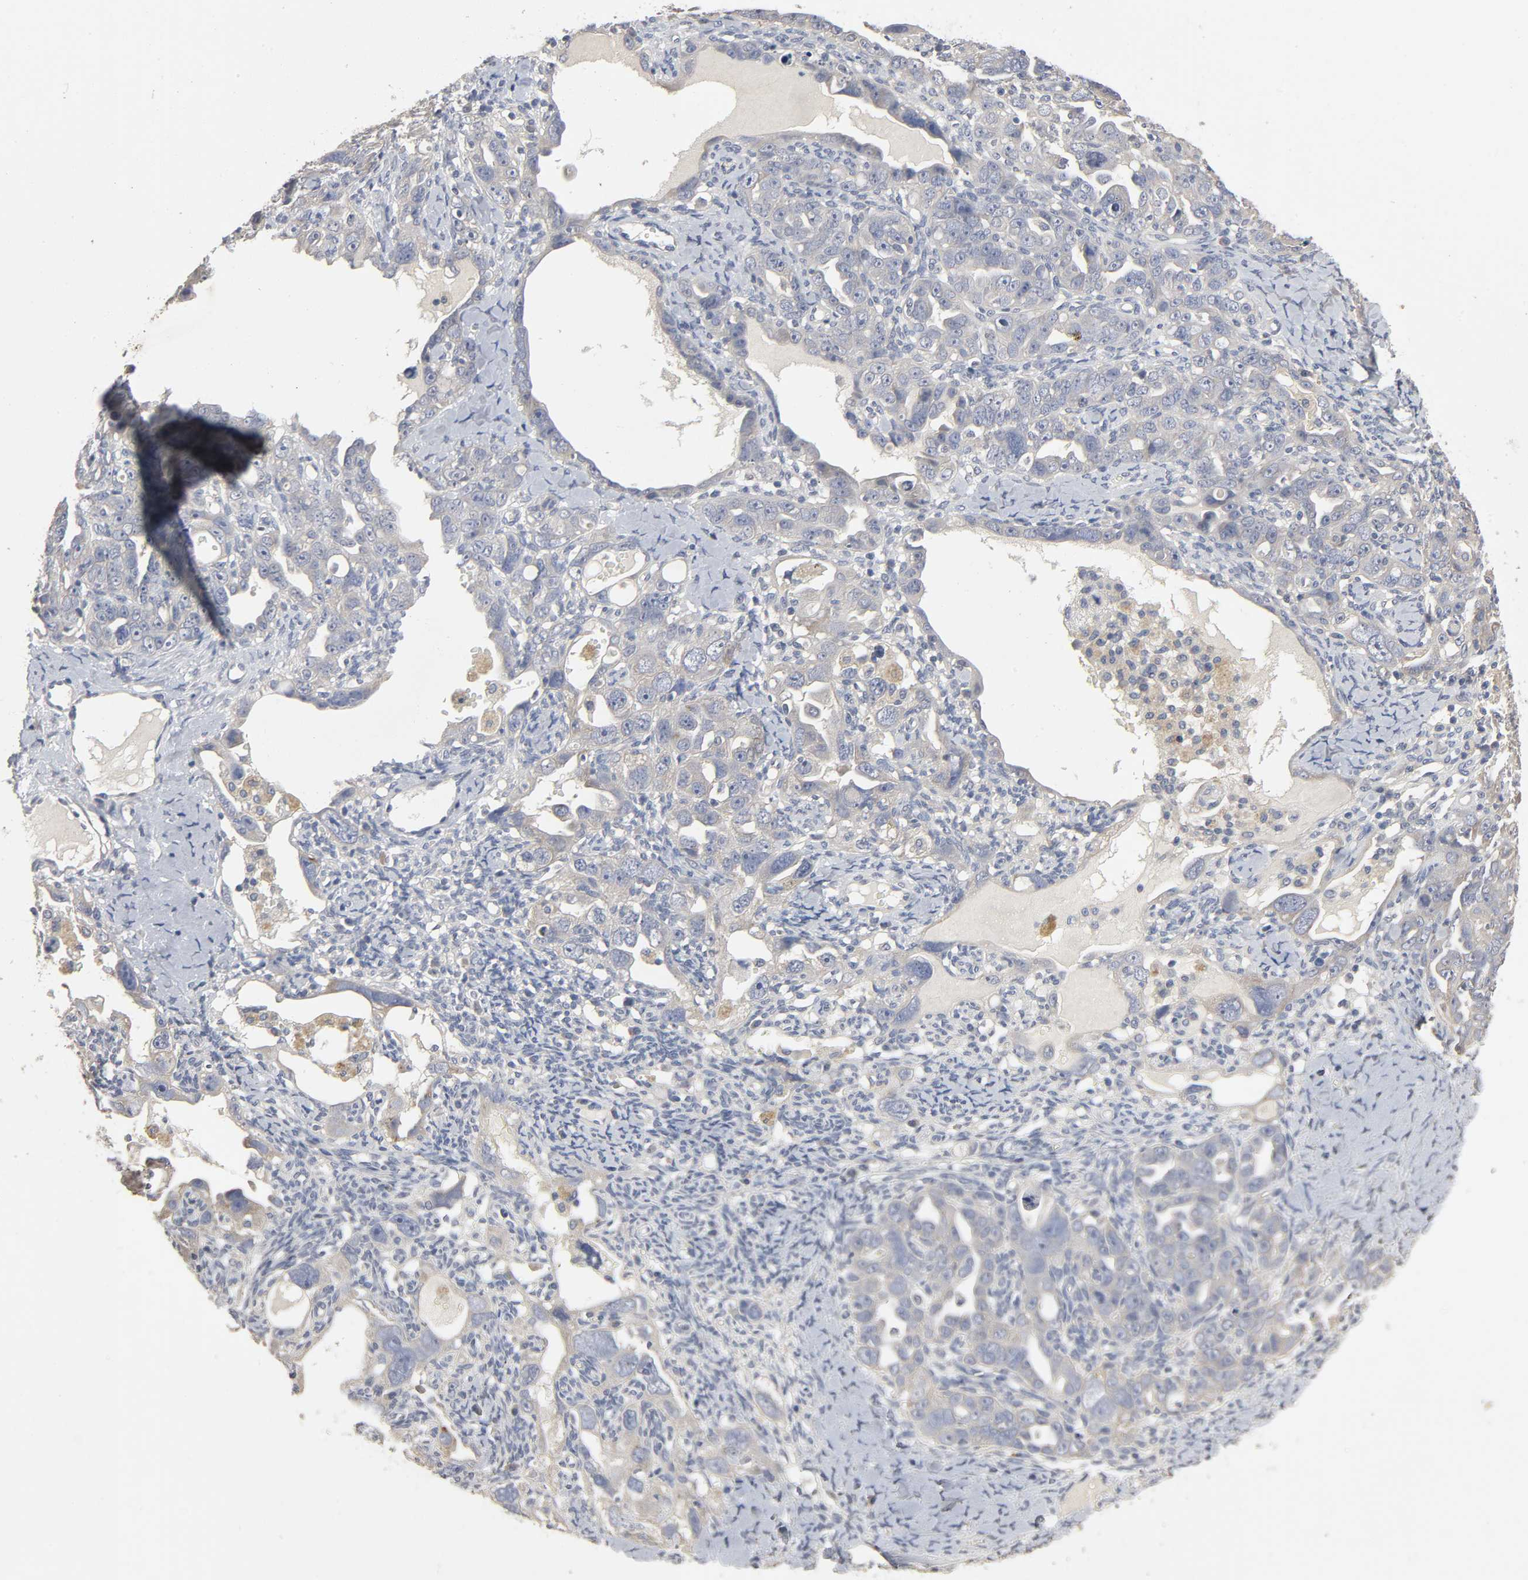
{"staining": {"intensity": "negative", "quantity": "none", "location": "none"}, "tissue": "ovarian cancer", "cell_type": "Tumor cells", "image_type": "cancer", "snomed": [{"axis": "morphology", "description": "Cystadenocarcinoma, serous, NOS"}, {"axis": "topography", "description": "Ovary"}], "caption": "Immunohistochemistry (IHC) image of neoplastic tissue: ovarian cancer (serous cystadenocarcinoma) stained with DAB (3,3'-diaminobenzidine) displays no significant protein positivity in tumor cells.", "gene": "SLC10A2", "patient": {"sex": "female", "age": 66}}